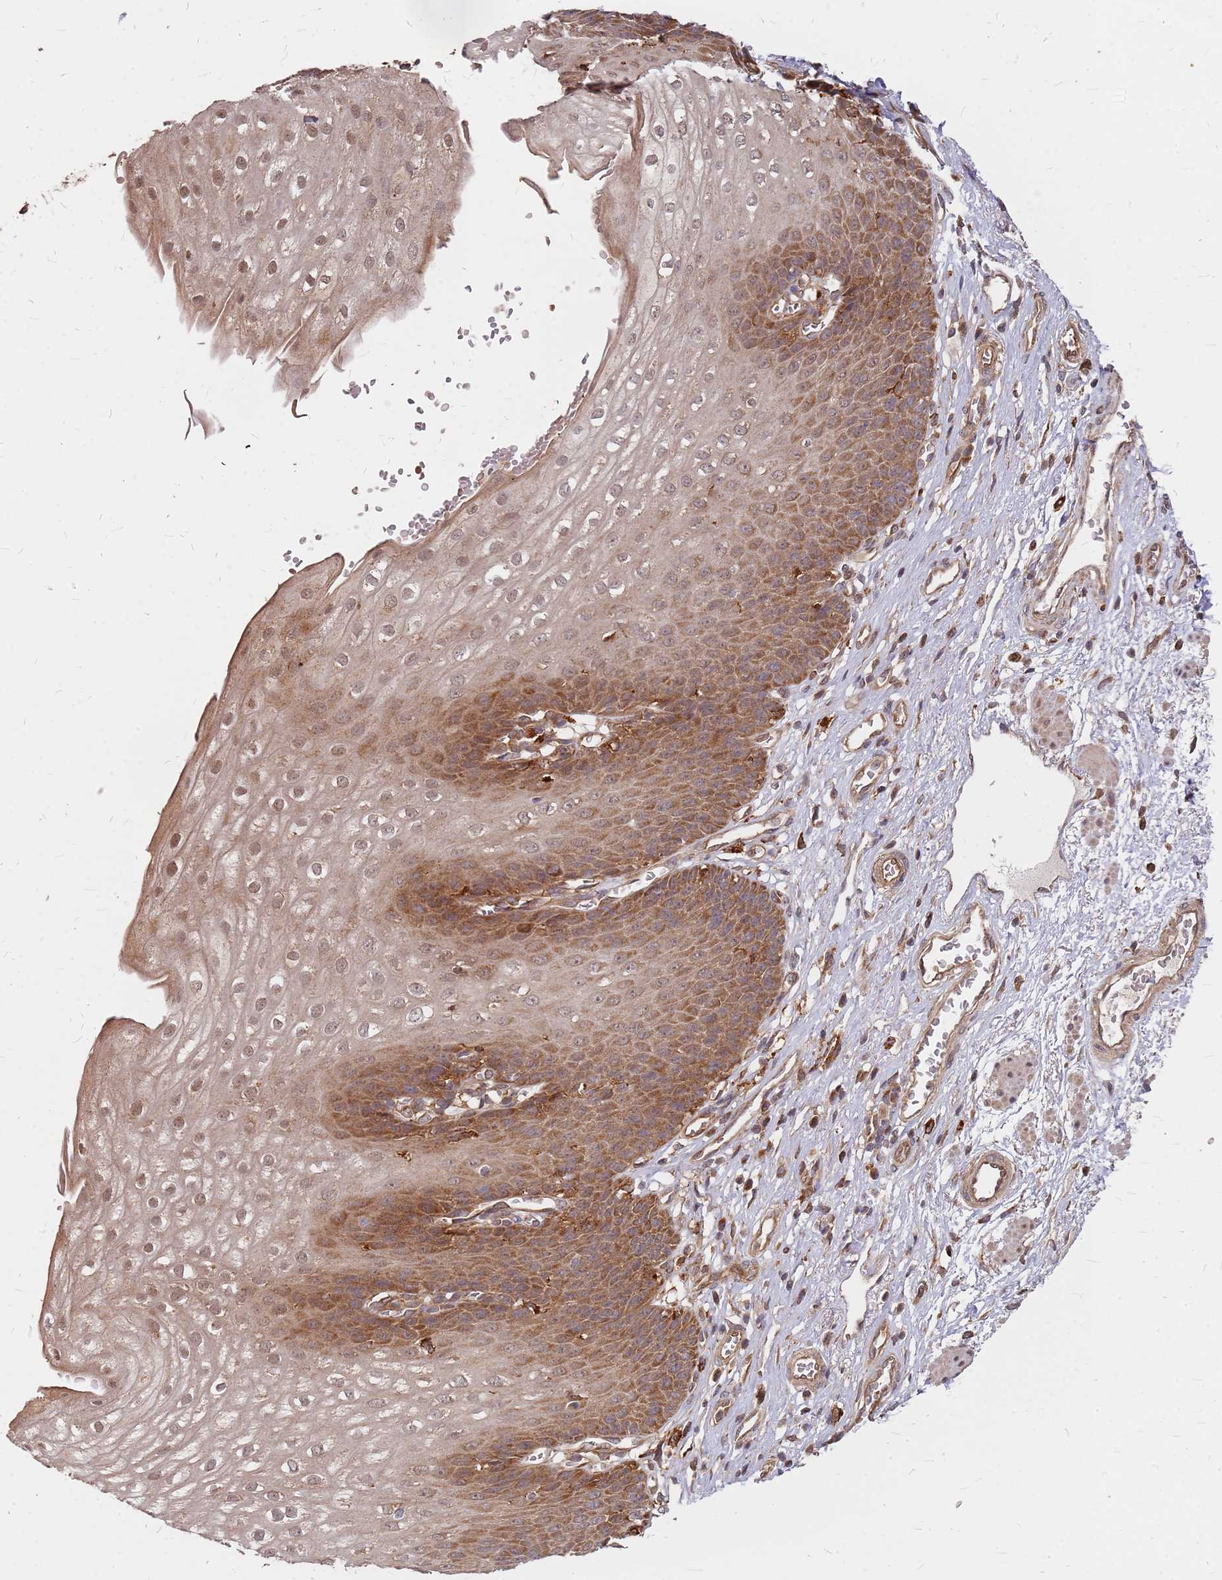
{"staining": {"intensity": "moderate", "quantity": ">75%", "location": "cytoplasmic/membranous,nuclear"}, "tissue": "esophagus", "cell_type": "Squamous epithelial cells", "image_type": "normal", "snomed": [{"axis": "morphology", "description": "Normal tissue, NOS"}, {"axis": "topography", "description": "Esophagus"}], "caption": "A medium amount of moderate cytoplasmic/membranous,nuclear staining is identified in approximately >75% of squamous epithelial cells in normal esophagus. The staining was performed using DAB (3,3'-diaminobenzidine), with brown indicating positive protein expression. Nuclei are stained blue with hematoxylin.", "gene": "TRABD", "patient": {"sex": "male", "age": 71}}